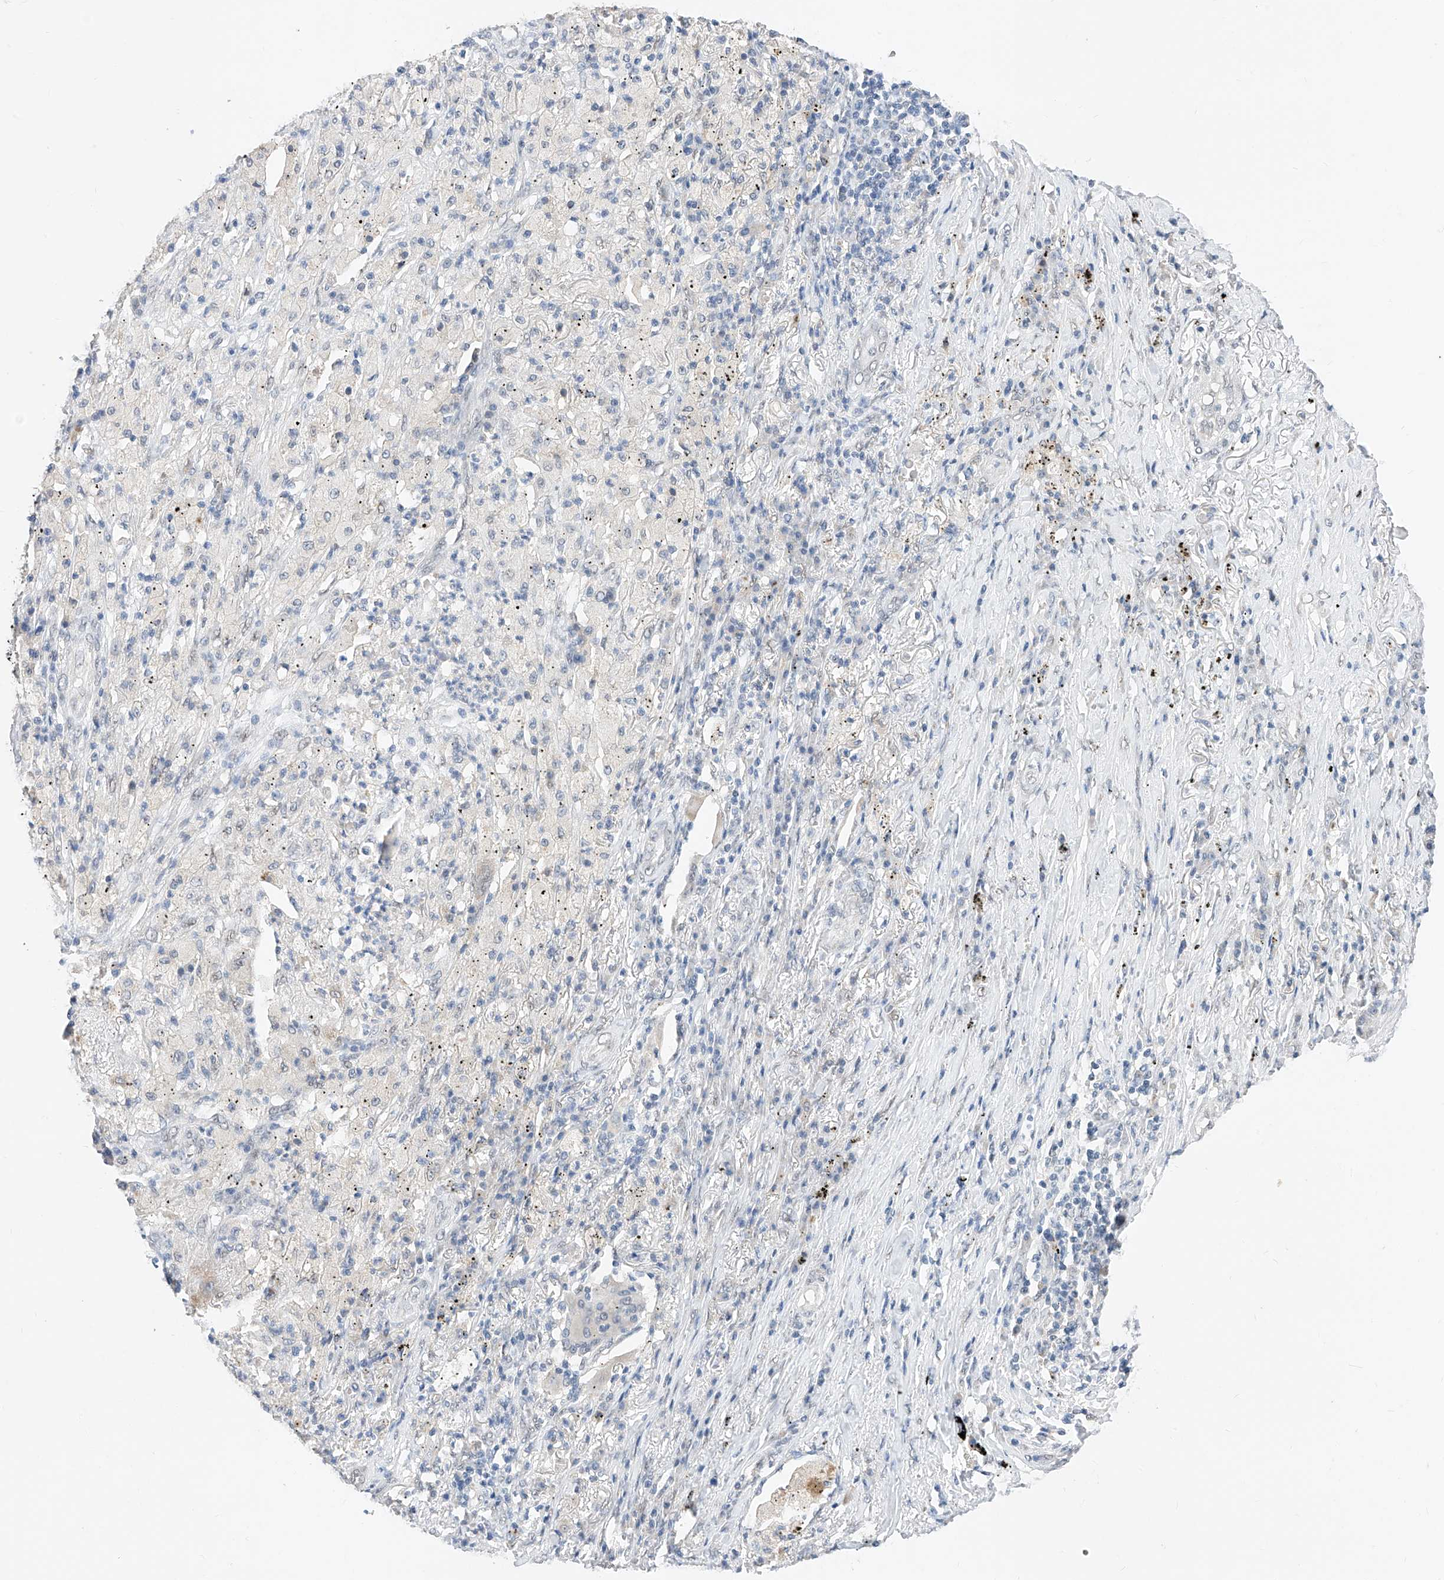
{"staining": {"intensity": "weak", "quantity": "<25%", "location": "nuclear"}, "tissue": "lung cancer", "cell_type": "Tumor cells", "image_type": "cancer", "snomed": [{"axis": "morphology", "description": "Squamous cell carcinoma, NOS"}, {"axis": "topography", "description": "Lung"}], "caption": "A micrograph of human squamous cell carcinoma (lung) is negative for staining in tumor cells.", "gene": "KCNJ1", "patient": {"sex": "female", "age": 63}}